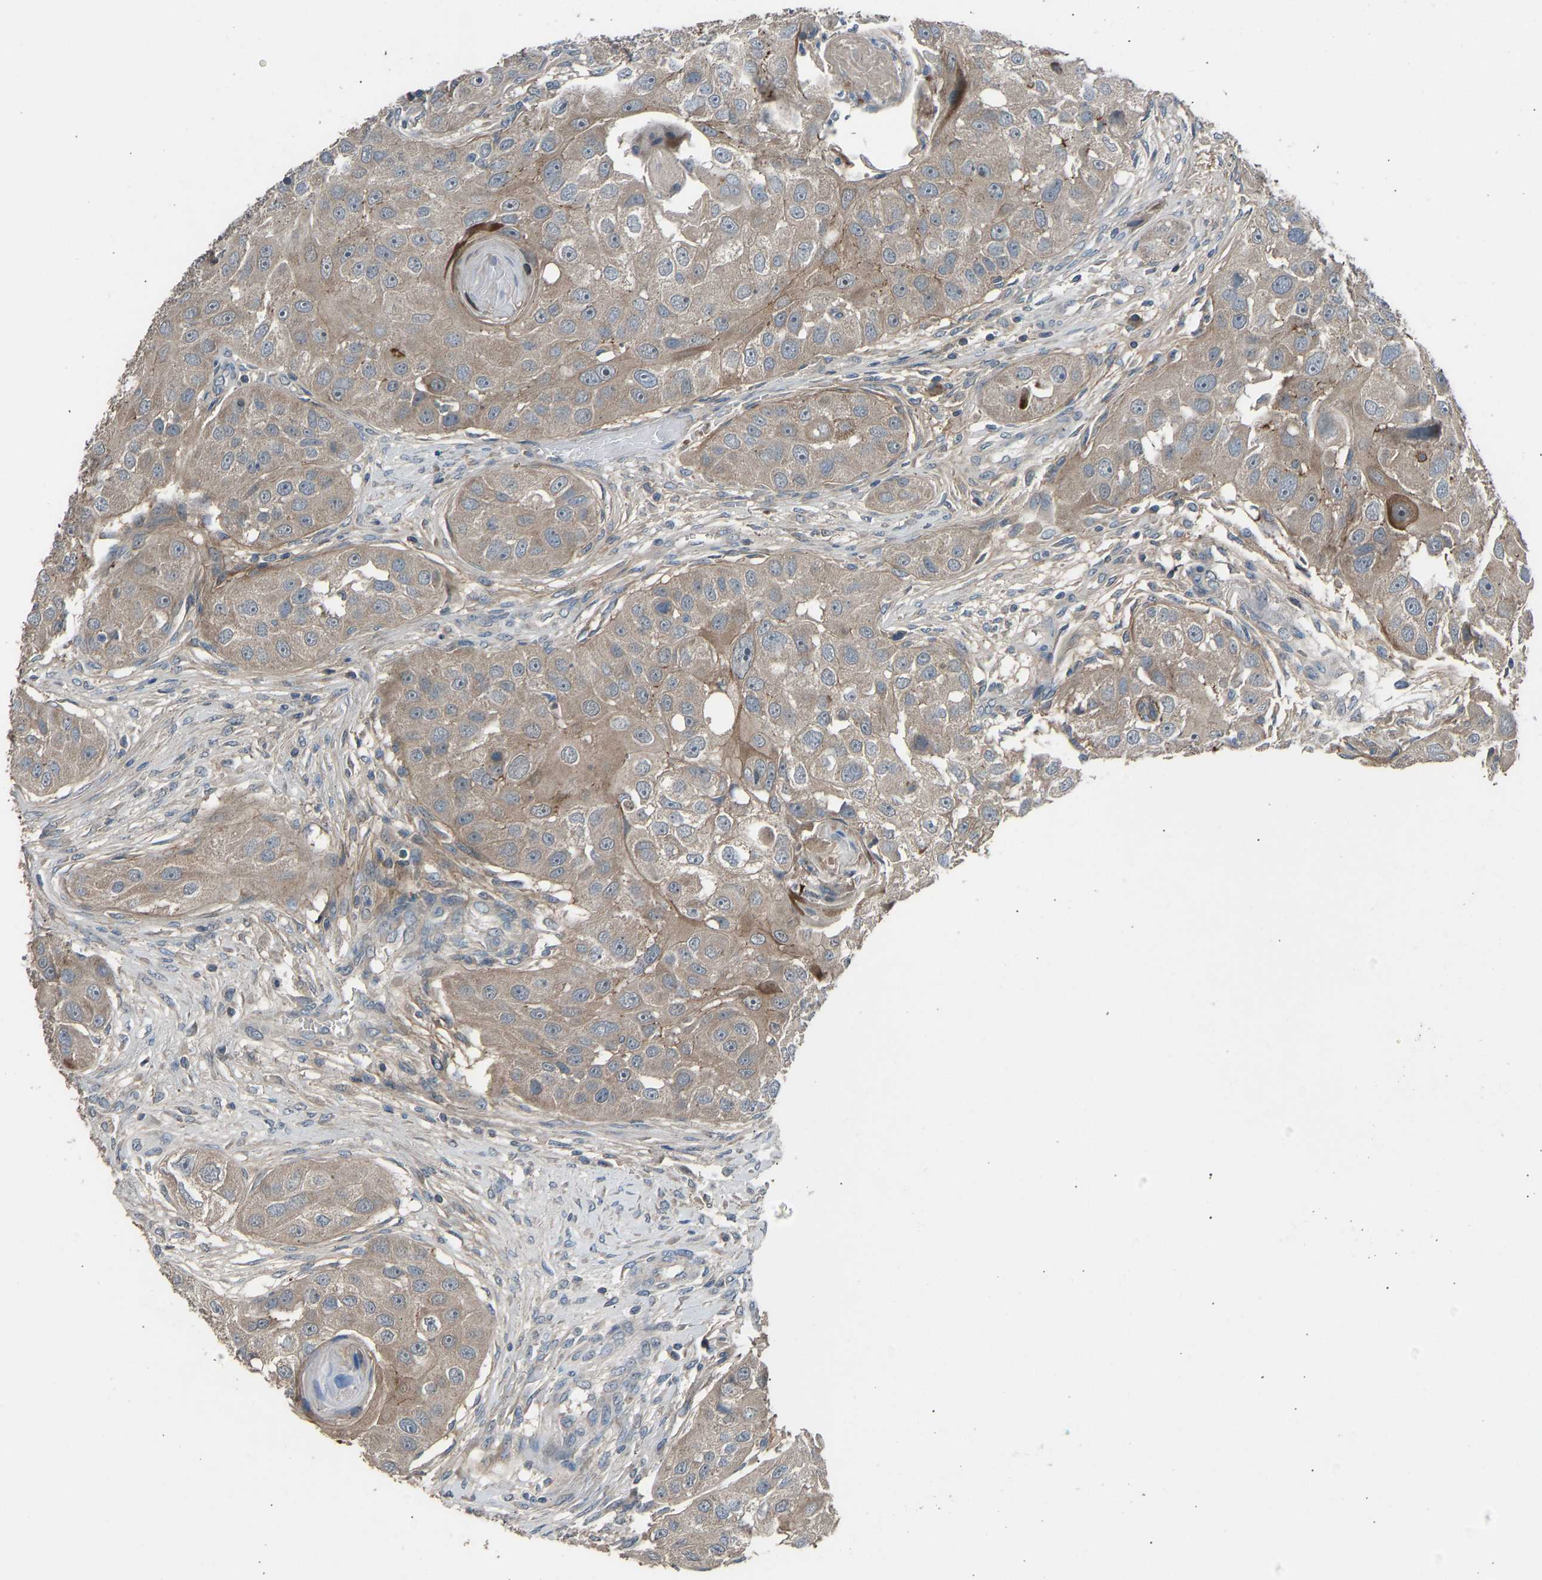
{"staining": {"intensity": "weak", "quantity": ">75%", "location": "cytoplasmic/membranous"}, "tissue": "head and neck cancer", "cell_type": "Tumor cells", "image_type": "cancer", "snomed": [{"axis": "morphology", "description": "Normal tissue, NOS"}, {"axis": "morphology", "description": "Squamous cell carcinoma, NOS"}, {"axis": "topography", "description": "Skeletal muscle"}, {"axis": "topography", "description": "Head-Neck"}], "caption": "Immunohistochemical staining of head and neck cancer (squamous cell carcinoma) shows low levels of weak cytoplasmic/membranous protein expression in about >75% of tumor cells. The protein is stained brown, and the nuclei are stained in blue (DAB (3,3'-diaminobenzidine) IHC with brightfield microscopy, high magnification).", "gene": "TGFBR3", "patient": {"sex": "male", "age": 51}}